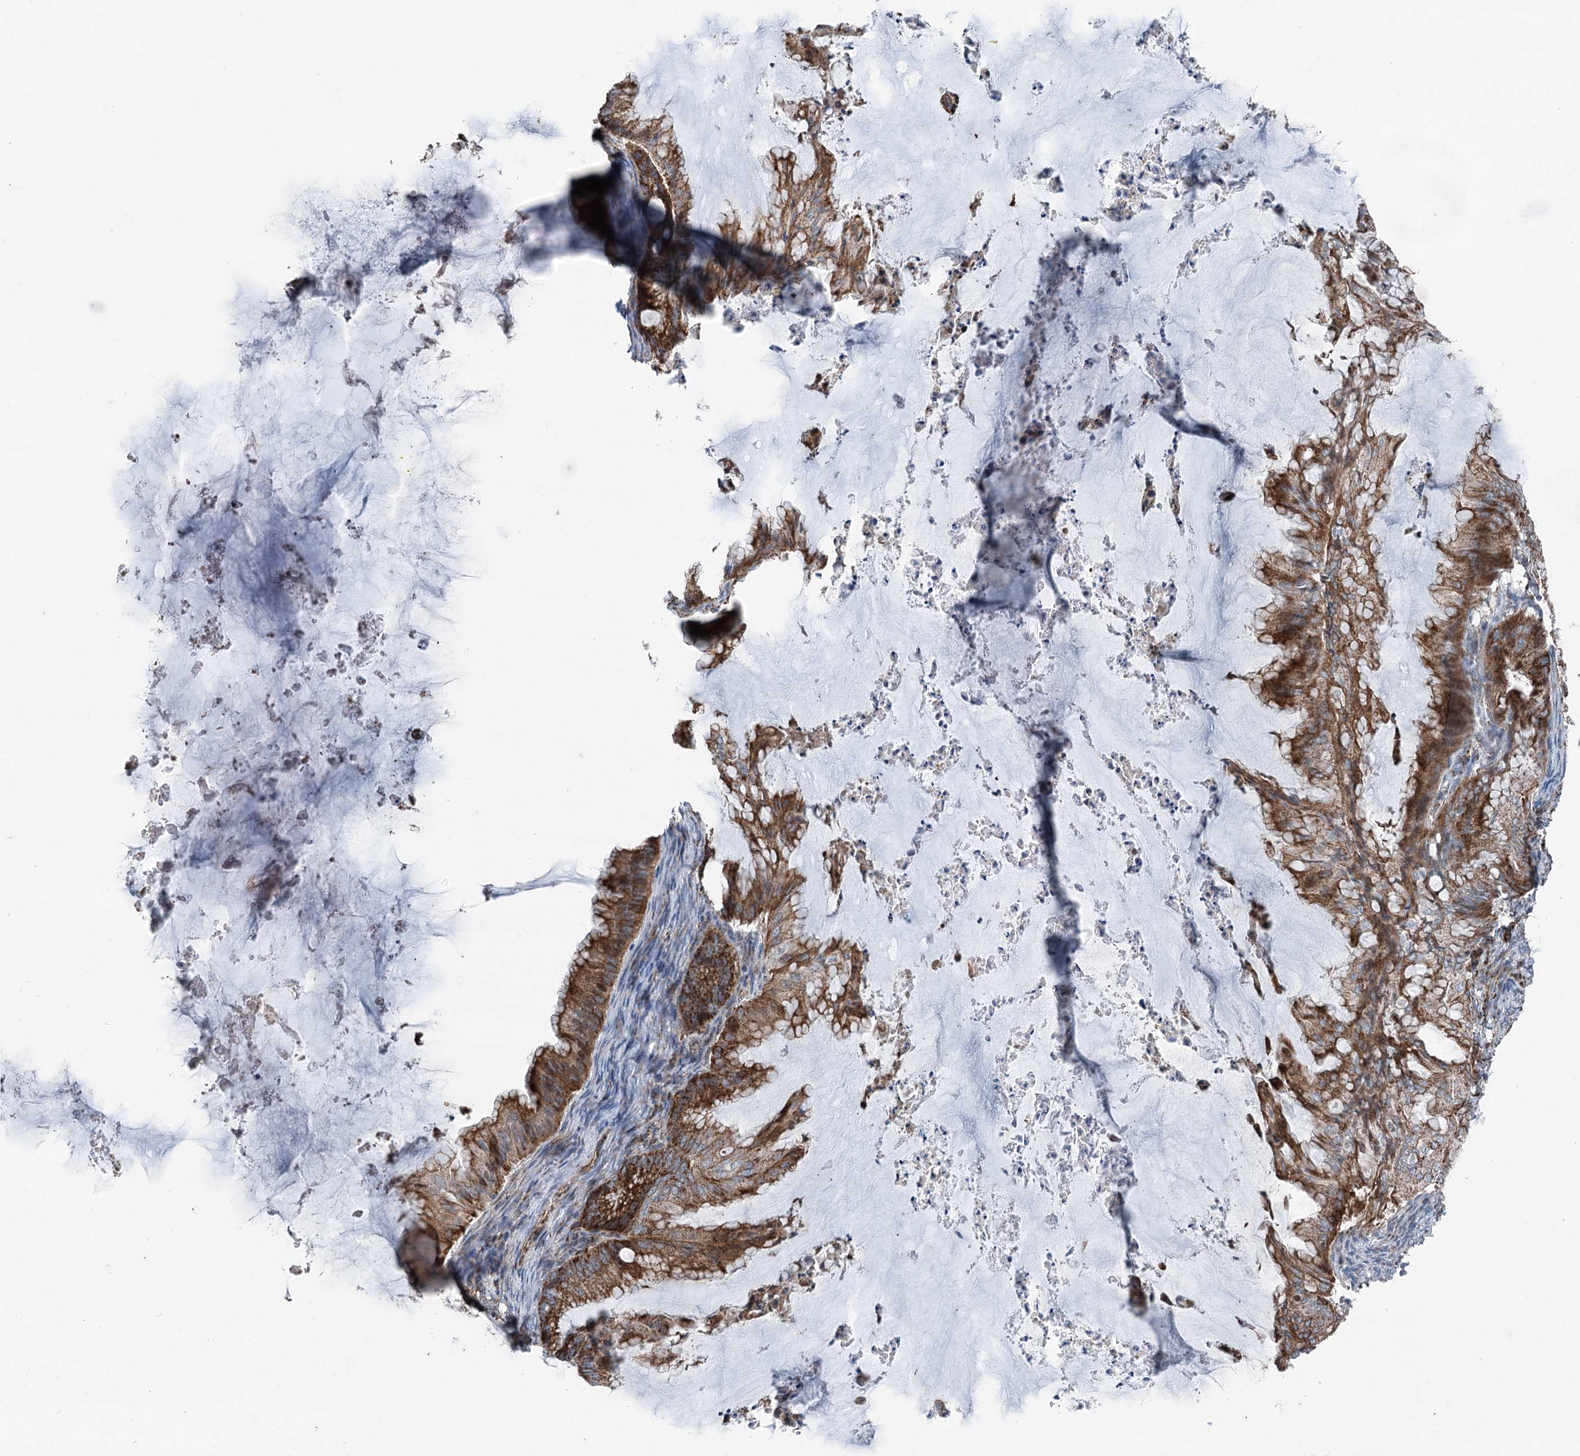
{"staining": {"intensity": "strong", "quantity": ">75%", "location": "cytoplasmic/membranous"}, "tissue": "ovarian cancer", "cell_type": "Tumor cells", "image_type": "cancer", "snomed": [{"axis": "morphology", "description": "Cystadenocarcinoma, mucinous, NOS"}, {"axis": "topography", "description": "Ovary"}], "caption": "DAB immunohistochemical staining of ovarian cancer (mucinous cystadenocarcinoma) shows strong cytoplasmic/membranous protein positivity in approximately >75% of tumor cells.", "gene": "UCN3", "patient": {"sex": "female", "age": 71}}